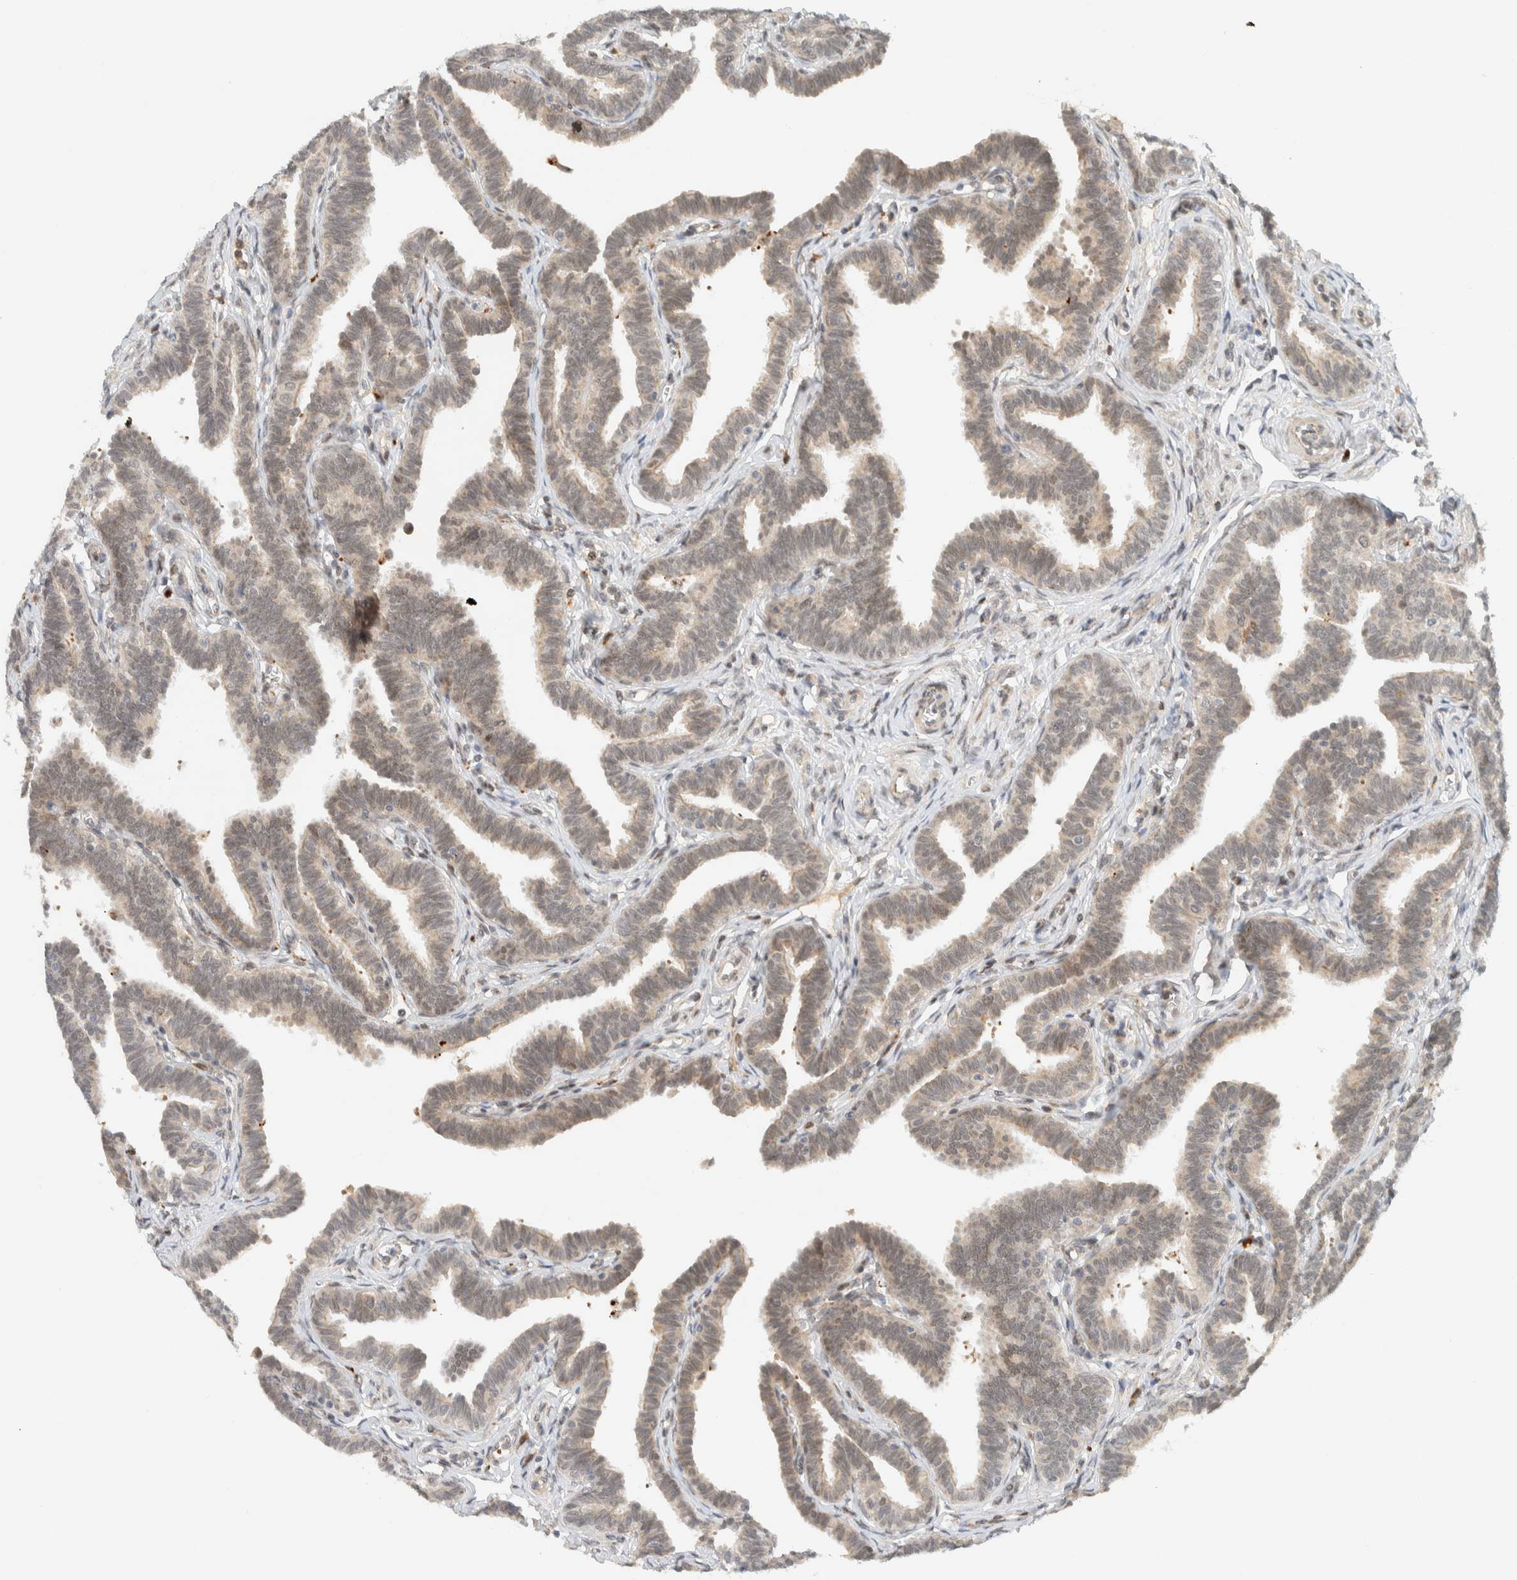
{"staining": {"intensity": "weak", "quantity": ">75%", "location": "cytoplasmic/membranous,nuclear"}, "tissue": "fallopian tube", "cell_type": "Glandular cells", "image_type": "normal", "snomed": [{"axis": "morphology", "description": "Normal tissue, NOS"}, {"axis": "topography", "description": "Fallopian tube"}, {"axis": "topography", "description": "Ovary"}], "caption": "A low amount of weak cytoplasmic/membranous,nuclear expression is present in about >75% of glandular cells in unremarkable fallopian tube.", "gene": "ITPRID1", "patient": {"sex": "female", "age": 23}}